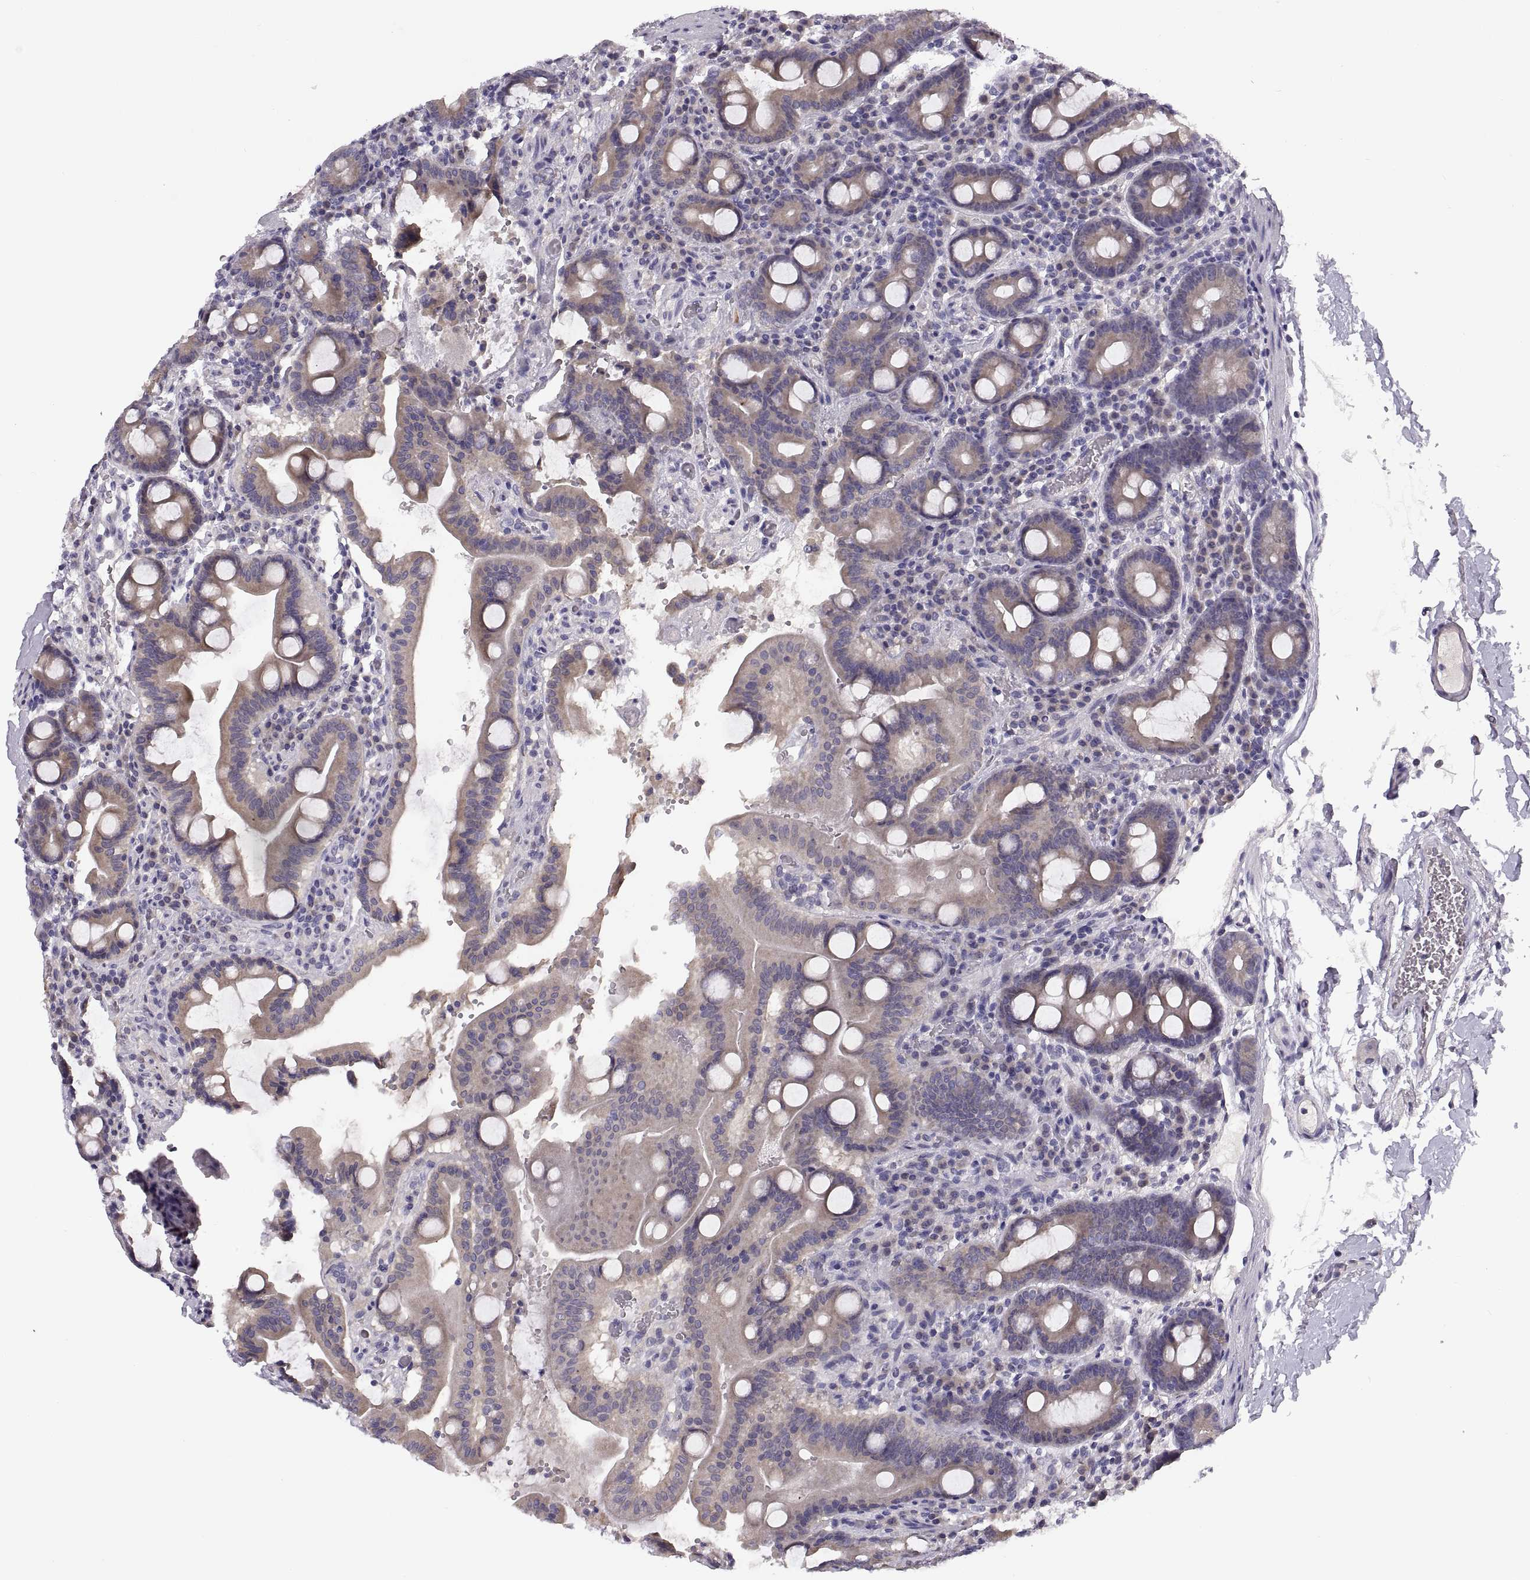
{"staining": {"intensity": "moderate", "quantity": ">75%", "location": "cytoplasmic/membranous"}, "tissue": "duodenum", "cell_type": "Glandular cells", "image_type": "normal", "snomed": [{"axis": "morphology", "description": "Normal tissue, NOS"}, {"axis": "topography", "description": "Duodenum"}], "caption": "Duodenum stained for a protein displays moderate cytoplasmic/membranous positivity in glandular cells. (DAB (3,3'-diaminobenzidine) IHC, brown staining for protein, blue staining for nuclei).", "gene": "ACSBG2", "patient": {"sex": "male", "age": 59}}